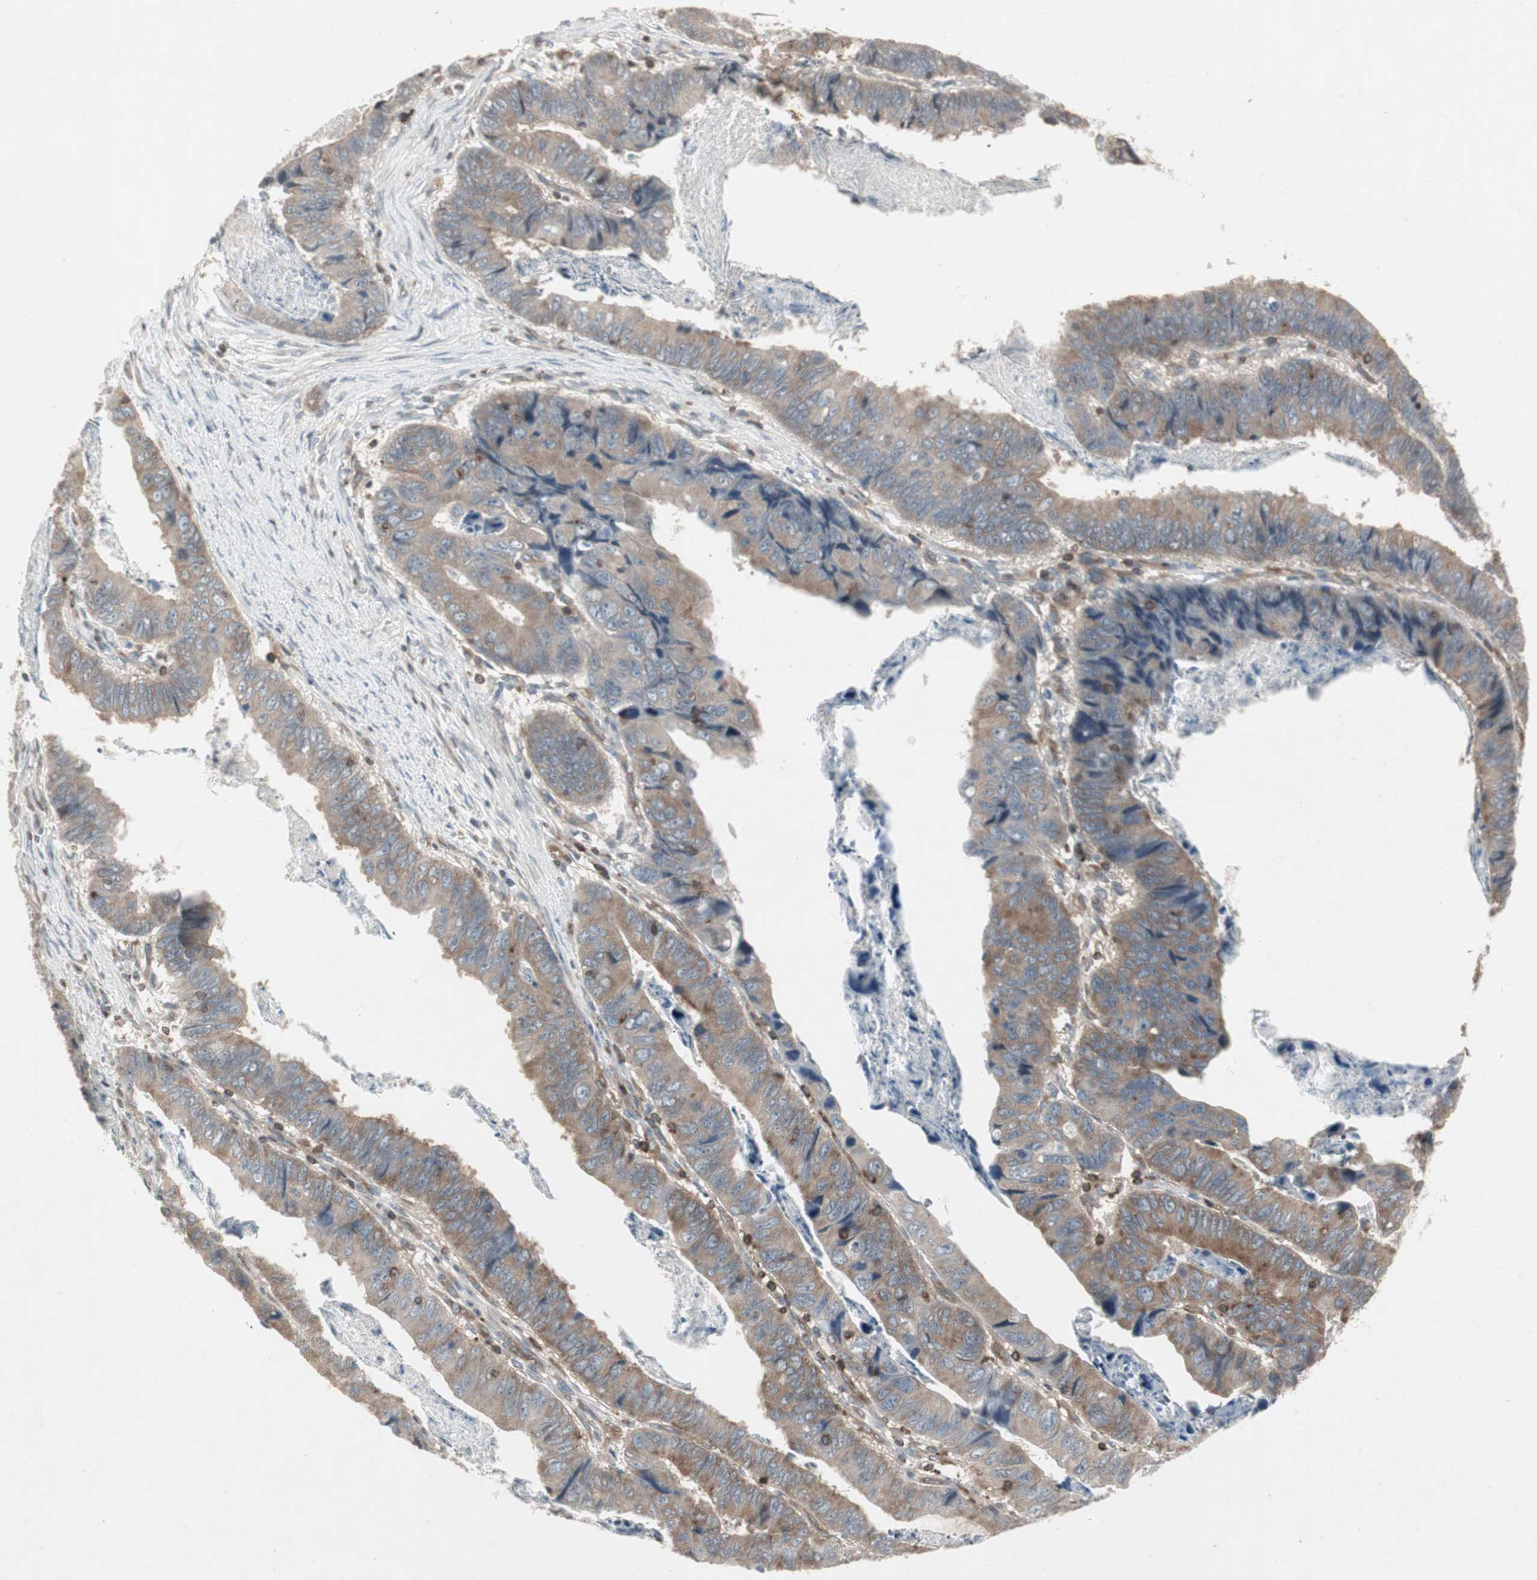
{"staining": {"intensity": "moderate", "quantity": "25%-75%", "location": "cytoplasmic/membranous"}, "tissue": "stomach cancer", "cell_type": "Tumor cells", "image_type": "cancer", "snomed": [{"axis": "morphology", "description": "Adenocarcinoma, NOS"}, {"axis": "topography", "description": "Stomach, lower"}], "caption": "Stomach adenocarcinoma stained with a protein marker demonstrates moderate staining in tumor cells.", "gene": "ARHGEF1", "patient": {"sex": "male", "age": 77}}